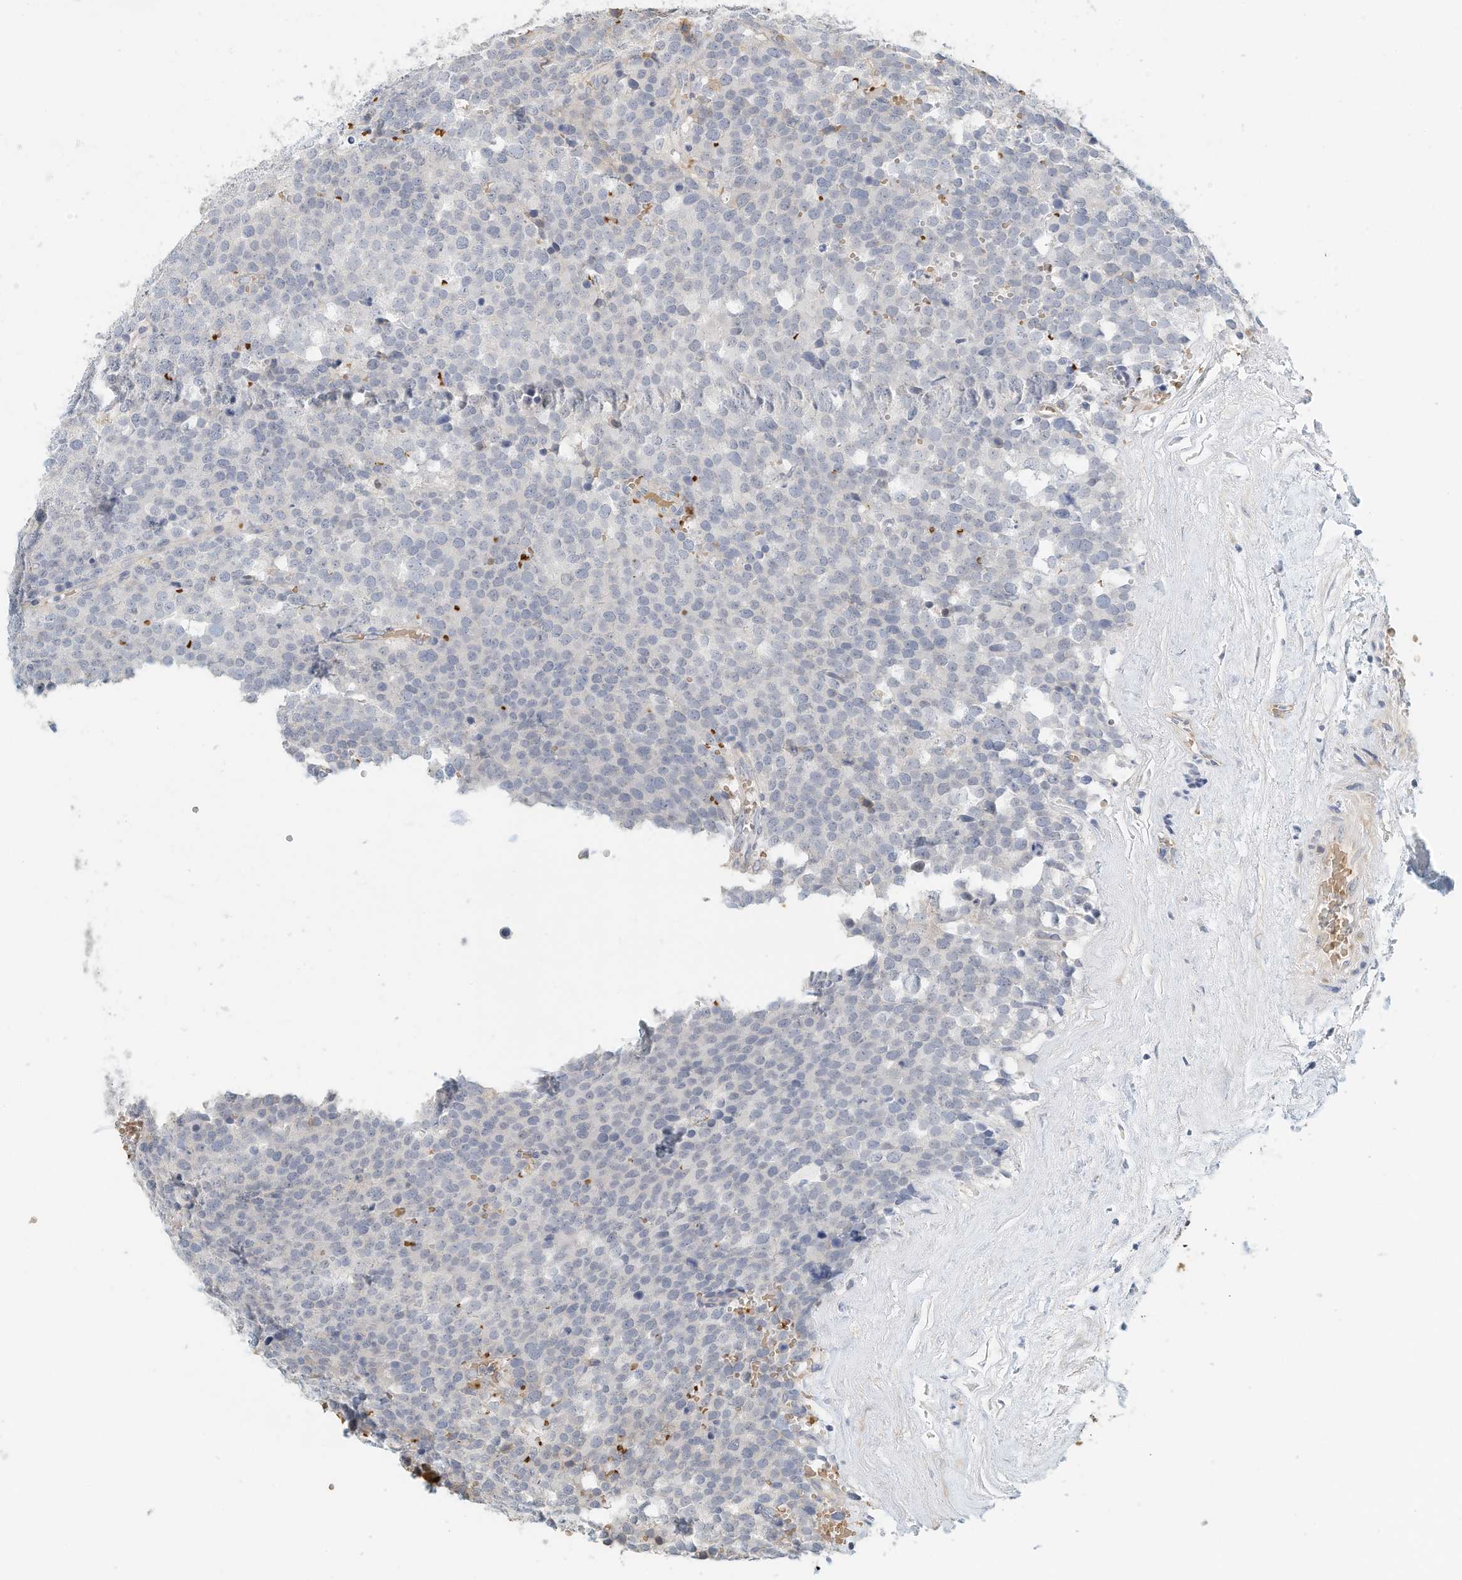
{"staining": {"intensity": "negative", "quantity": "none", "location": "none"}, "tissue": "testis cancer", "cell_type": "Tumor cells", "image_type": "cancer", "snomed": [{"axis": "morphology", "description": "Seminoma, NOS"}, {"axis": "topography", "description": "Testis"}], "caption": "The image reveals no significant staining in tumor cells of testis cancer (seminoma).", "gene": "RCAN3", "patient": {"sex": "male", "age": 71}}